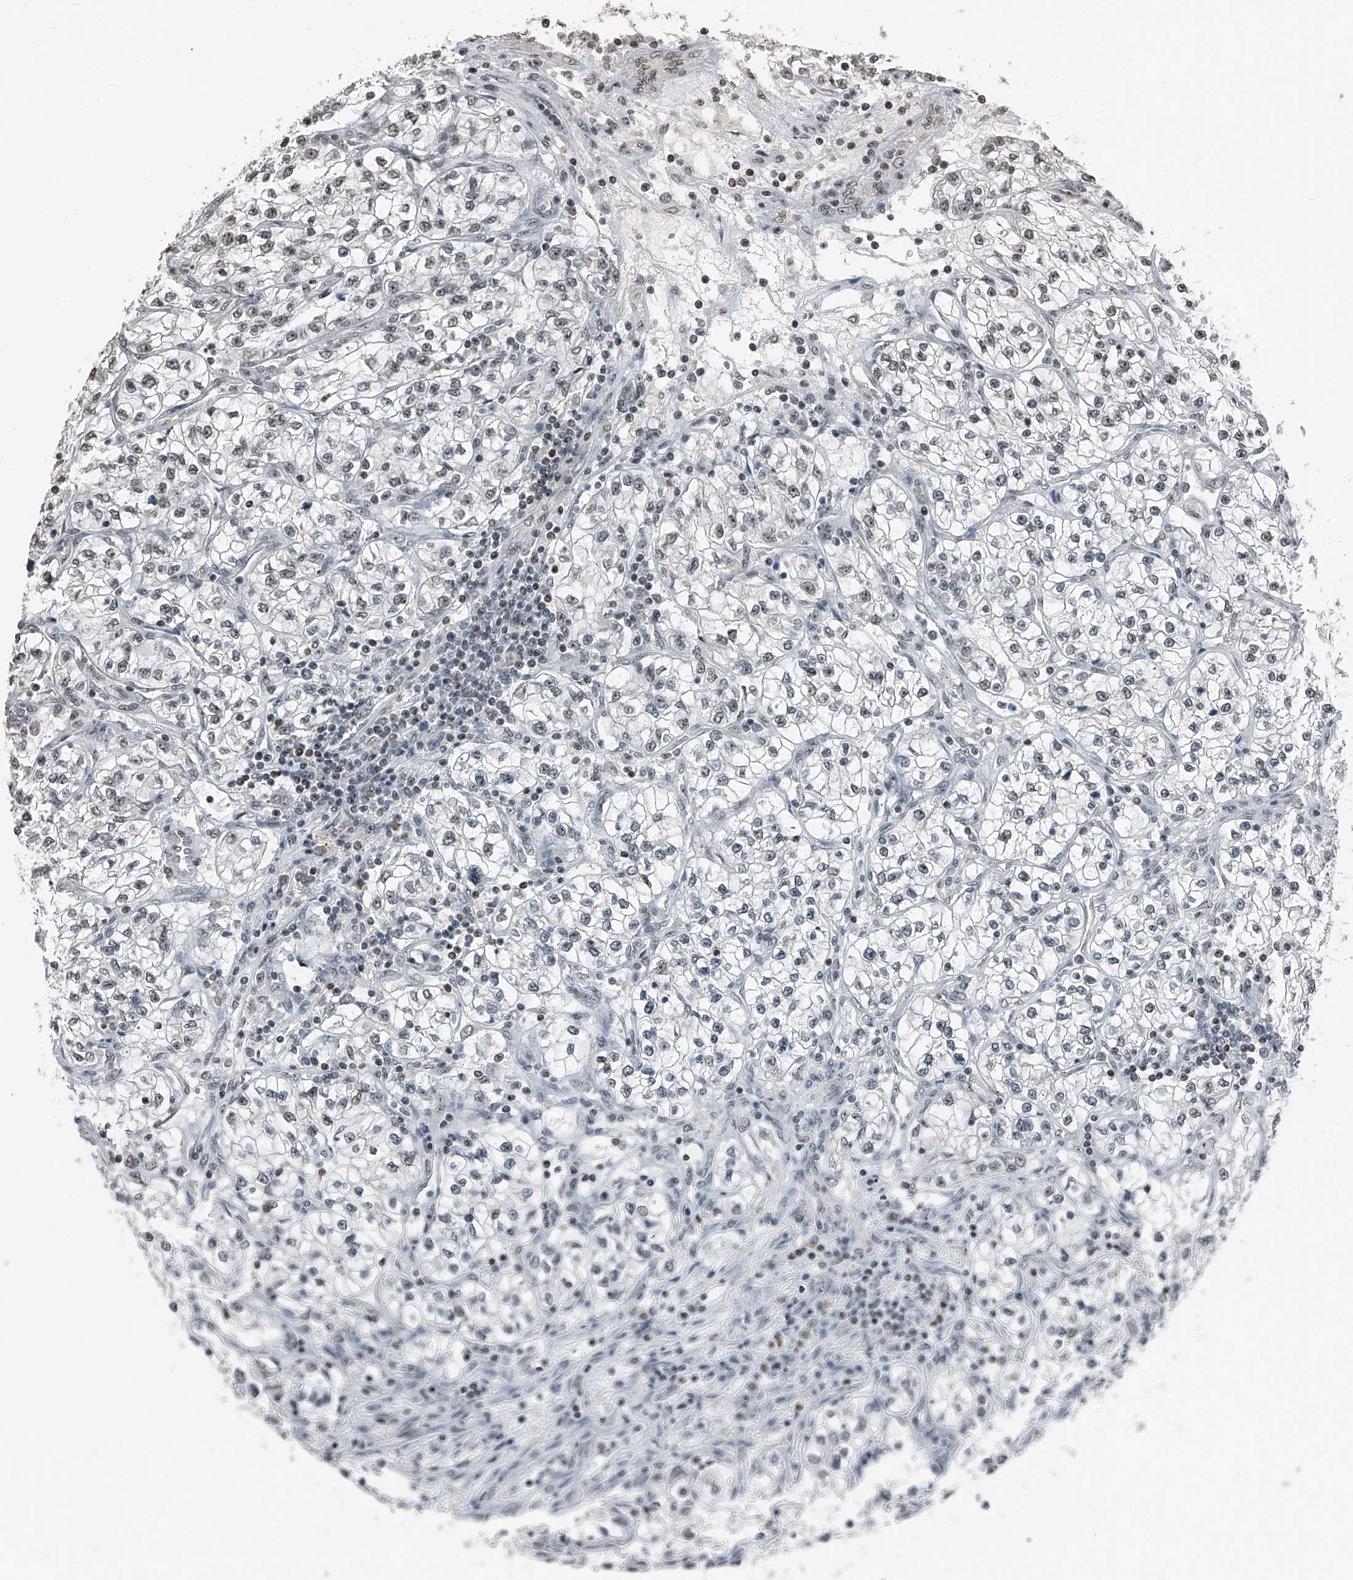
{"staining": {"intensity": "weak", "quantity": "25%-75%", "location": "nuclear"}, "tissue": "renal cancer", "cell_type": "Tumor cells", "image_type": "cancer", "snomed": [{"axis": "morphology", "description": "Adenocarcinoma, NOS"}, {"axis": "topography", "description": "Kidney"}], "caption": "Protein expression analysis of human renal adenocarcinoma reveals weak nuclear expression in approximately 25%-75% of tumor cells.", "gene": "TCOF1", "patient": {"sex": "female", "age": 57}}